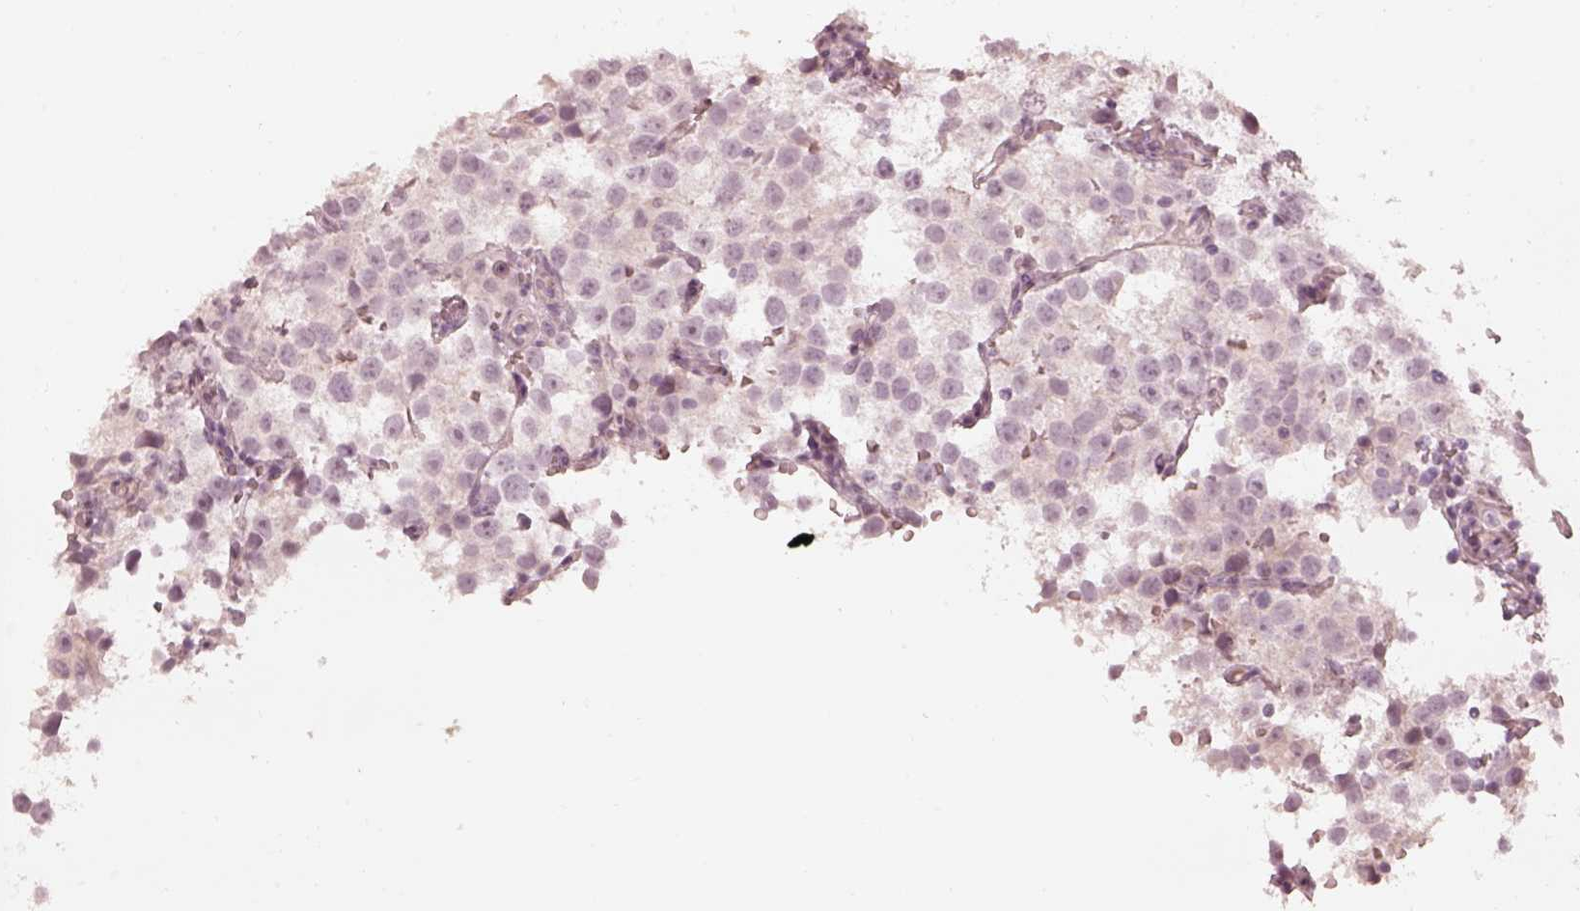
{"staining": {"intensity": "negative", "quantity": "none", "location": "none"}, "tissue": "testis cancer", "cell_type": "Tumor cells", "image_type": "cancer", "snomed": [{"axis": "morphology", "description": "Seminoma, NOS"}, {"axis": "topography", "description": "Testis"}], "caption": "A micrograph of seminoma (testis) stained for a protein exhibits no brown staining in tumor cells.", "gene": "ADRB3", "patient": {"sex": "male", "age": 37}}